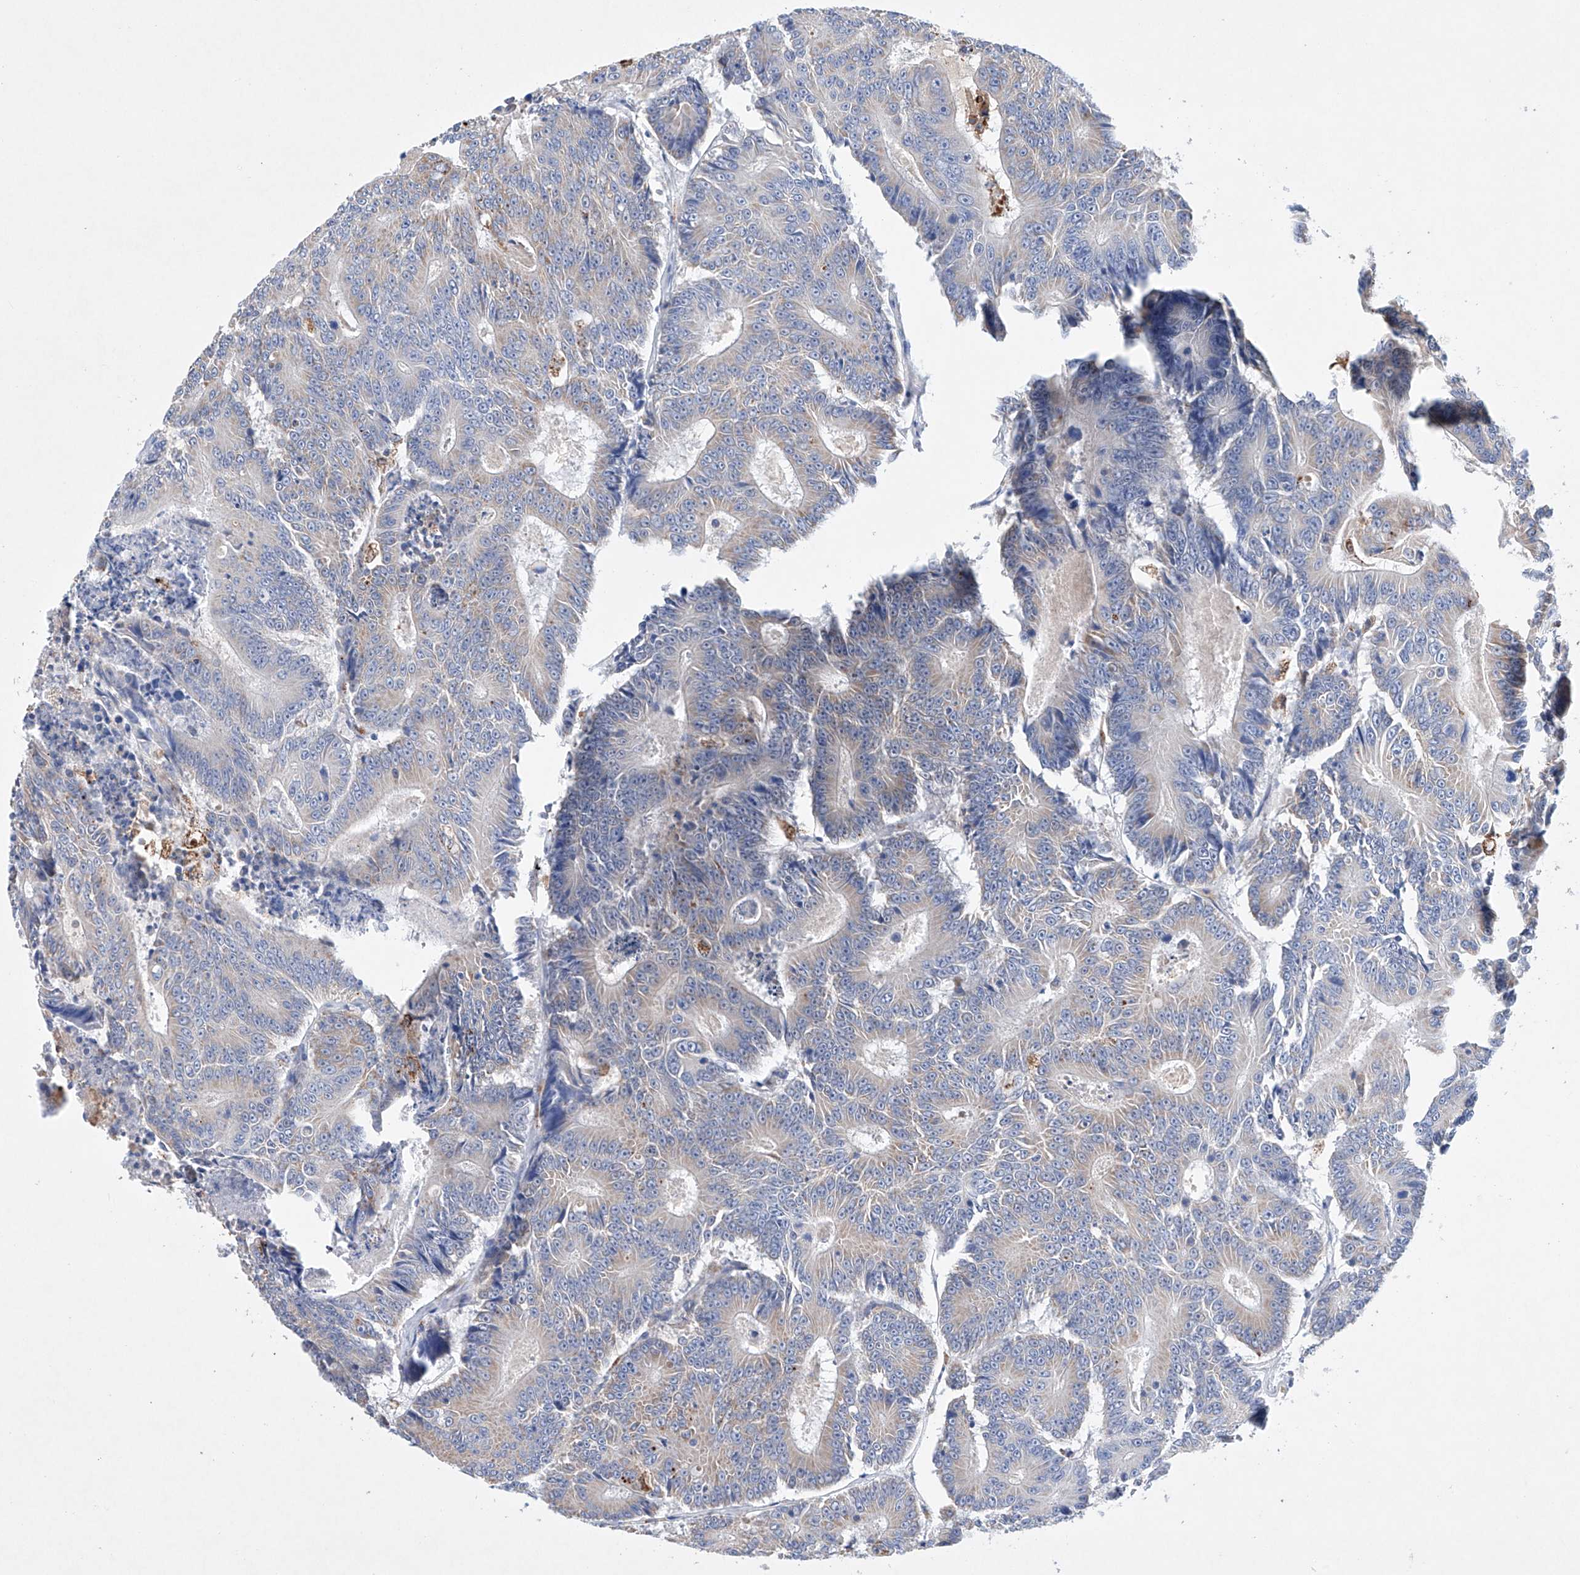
{"staining": {"intensity": "moderate", "quantity": "<25%", "location": "cytoplasmic/membranous"}, "tissue": "colorectal cancer", "cell_type": "Tumor cells", "image_type": "cancer", "snomed": [{"axis": "morphology", "description": "Adenocarcinoma, NOS"}, {"axis": "topography", "description": "Colon"}], "caption": "DAB immunohistochemical staining of human adenocarcinoma (colorectal) exhibits moderate cytoplasmic/membranous protein staining in approximately <25% of tumor cells.", "gene": "NRROS", "patient": {"sex": "male", "age": 83}}